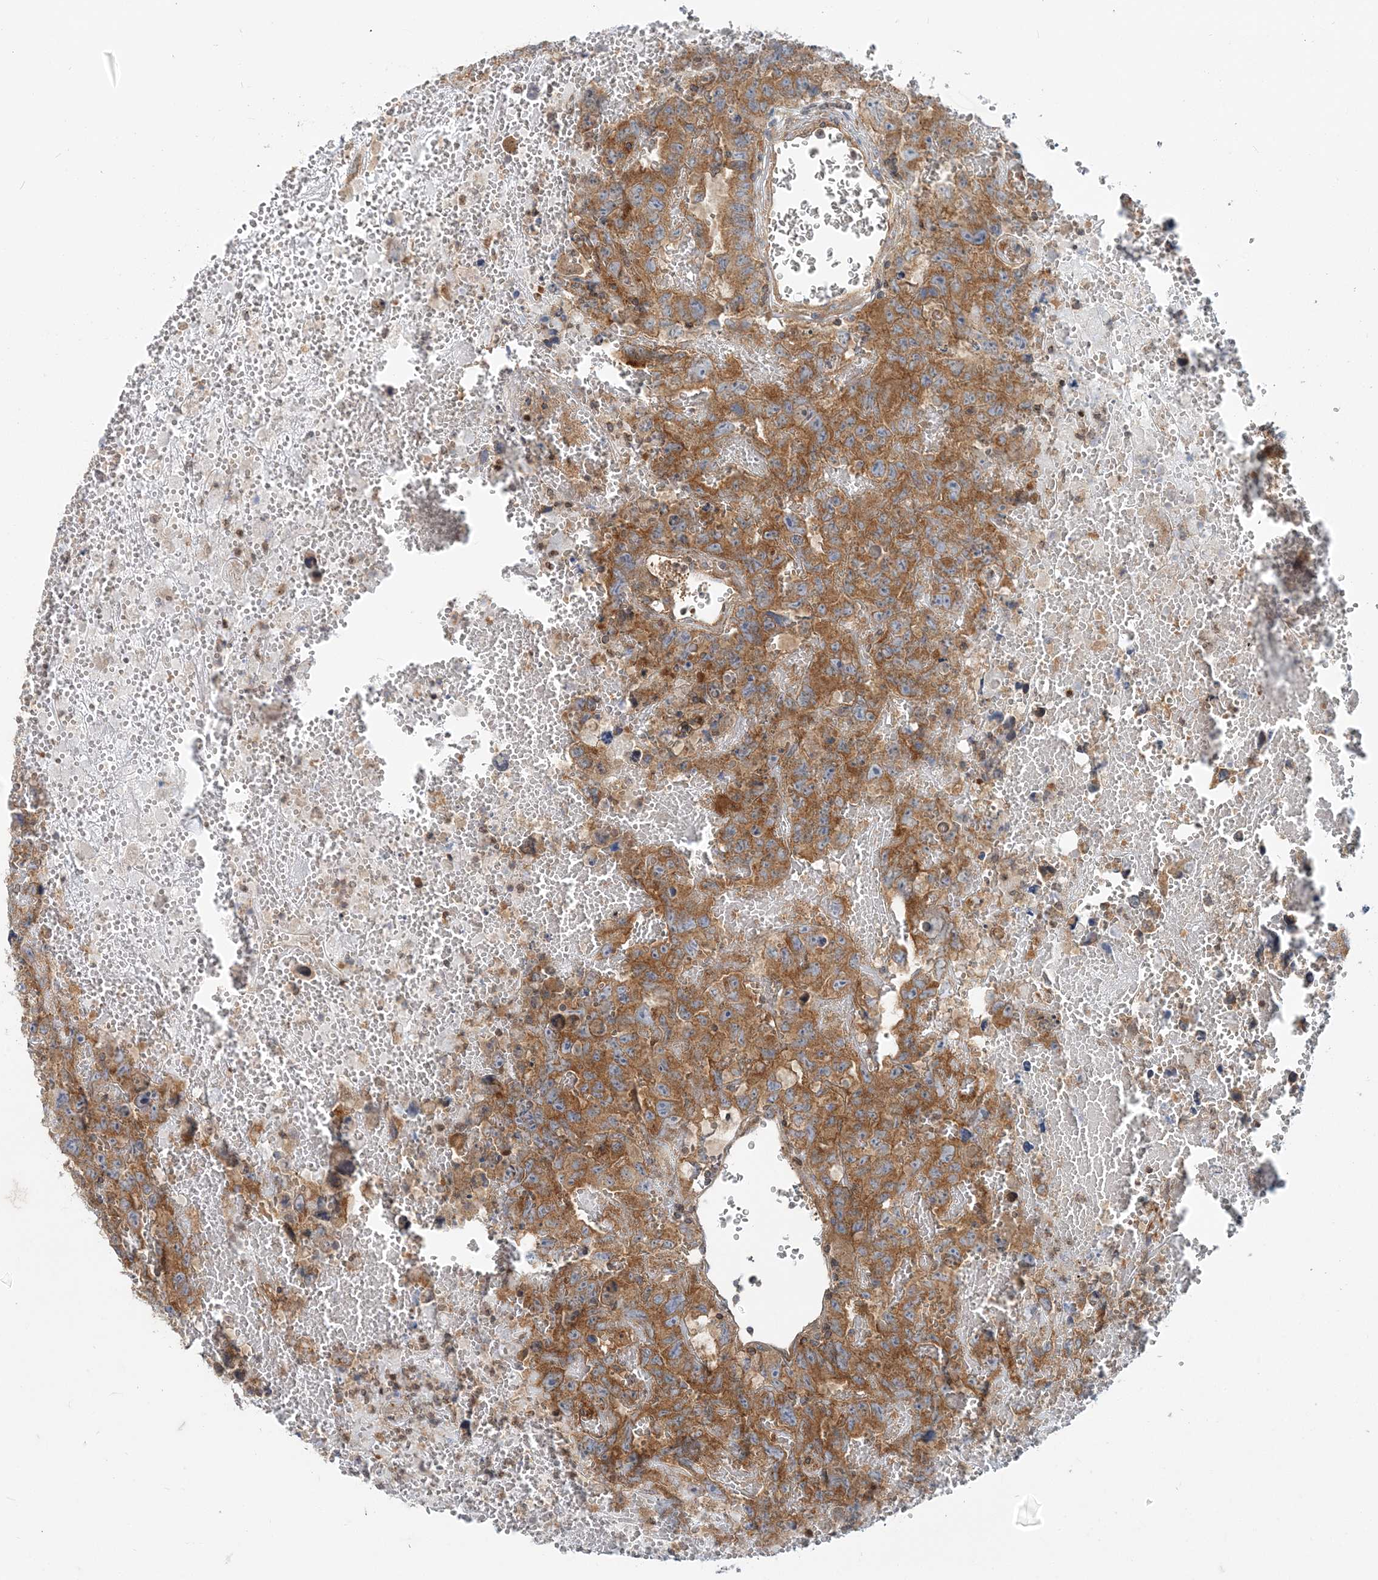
{"staining": {"intensity": "moderate", "quantity": ">75%", "location": "cytoplasmic/membranous"}, "tissue": "testis cancer", "cell_type": "Tumor cells", "image_type": "cancer", "snomed": [{"axis": "morphology", "description": "Carcinoma, Embryonal, NOS"}, {"axis": "topography", "description": "Testis"}], "caption": "Immunohistochemistry (DAB (3,3'-diaminobenzidine)) staining of human testis cancer shows moderate cytoplasmic/membranous protein expression in about >75% of tumor cells.", "gene": "MOB4", "patient": {"sex": "male", "age": 45}}